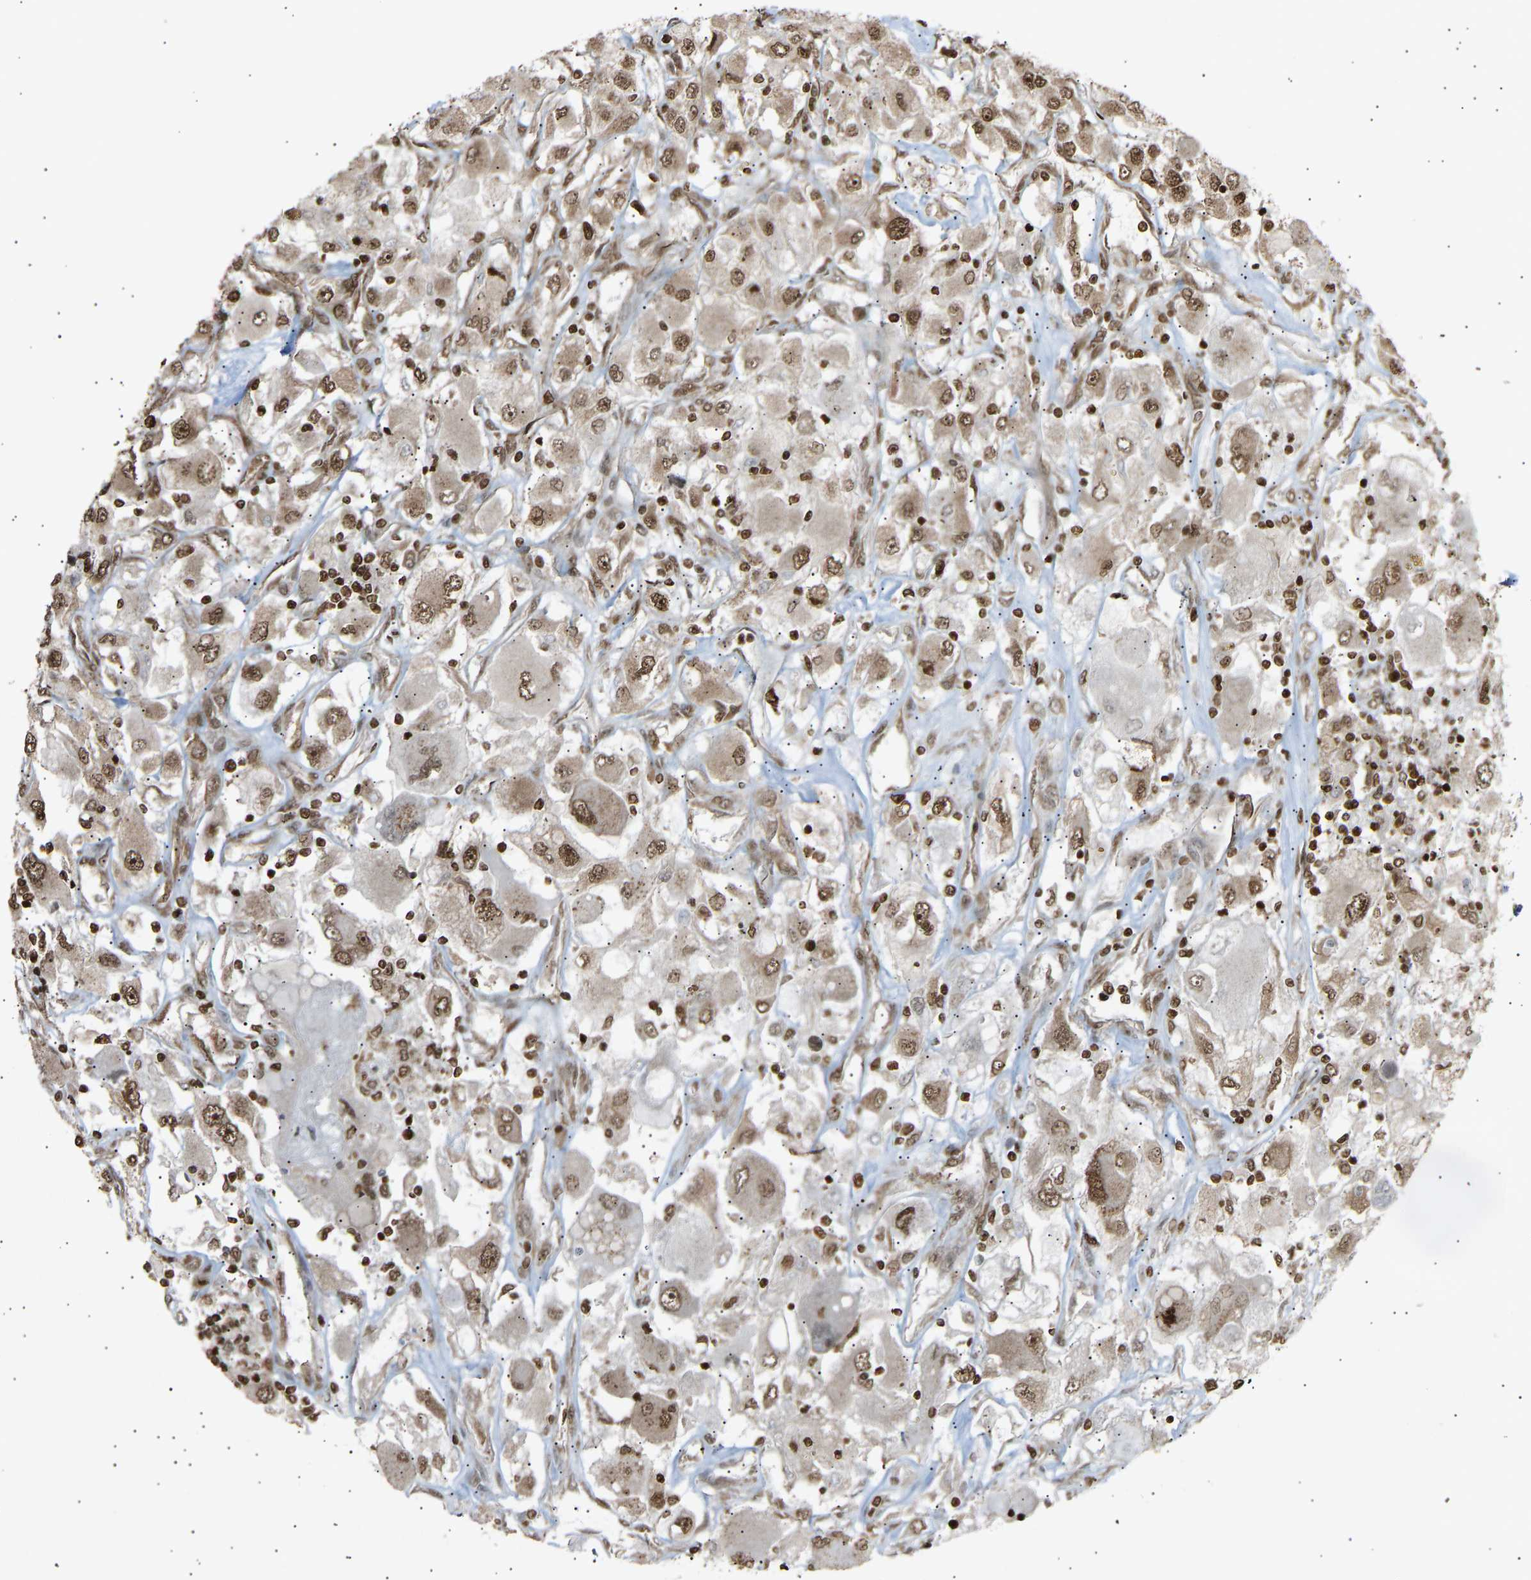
{"staining": {"intensity": "moderate", "quantity": ">75%", "location": "cytoplasmic/membranous,nuclear"}, "tissue": "renal cancer", "cell_type": "Tumor cells", "image_type": "cancer", "snomed": [{"axis": "morphology", "description": "Adenocarcinoma, NOS"}, {"axis": "topography", "description": "Kidney"}], "caption": "IHC of adenocarcinoma (renal) displays medium levels of moderate cytoplasmic/membranous and nuclear positivity in approximately >75% of tumor cells.", "gene": "ALYREF", "patient": {"sex": "female", "age": 52}}